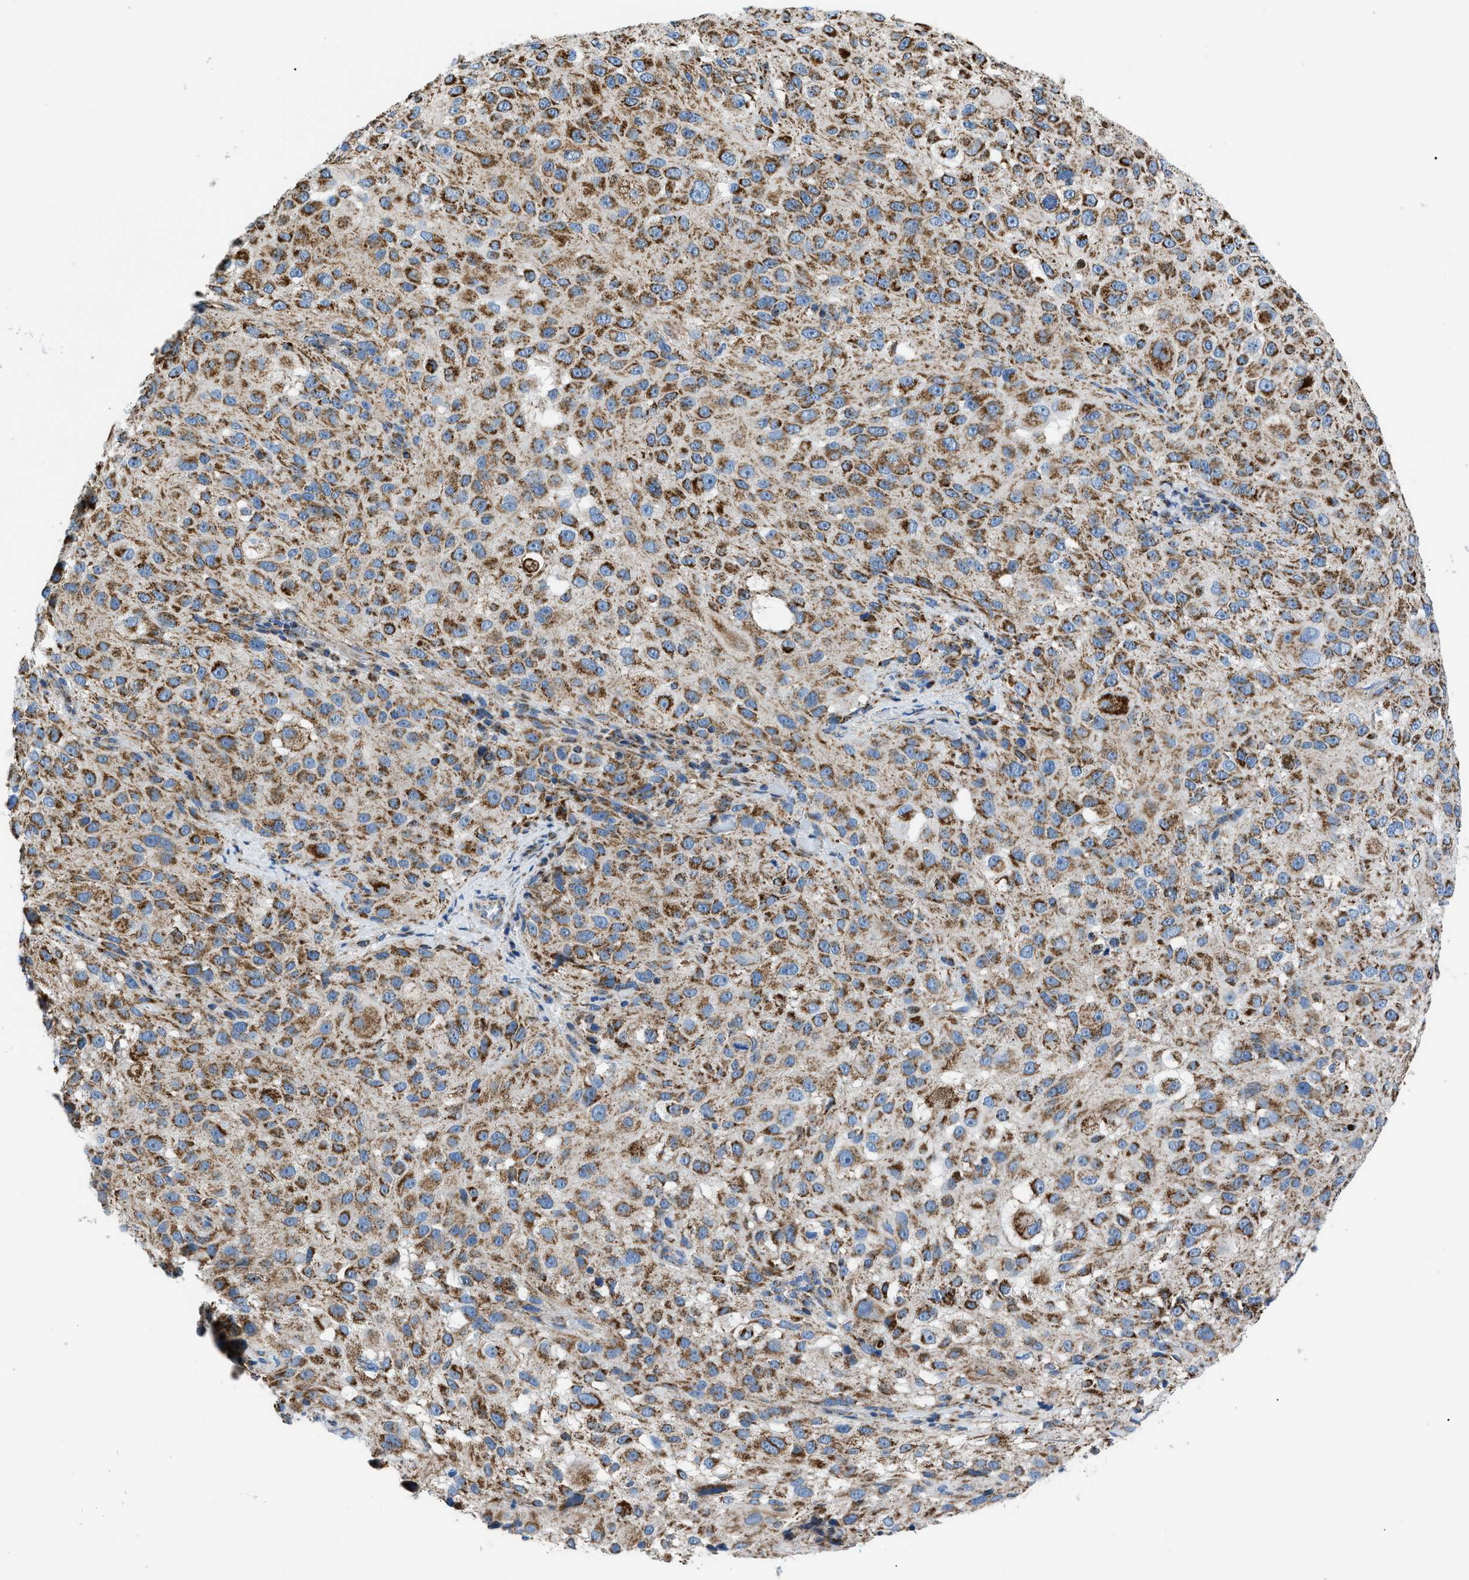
{"staining": {"intensity": "moderate", "quantity": ">75%", "location": "cytoplasmic/membranous"}, "tissue": "melanoma", "cell_type": "Tumor cells", "image_type": "cancer", "snomed": [{"axis": "morphology", "description": "Necrosis, NOS"}, {"axis": "morphology", "description": "Malignant melanoma, NOS"}, {"axis": "topography", "description": "Skin"}], "caption": "Immunohistochemical staining of malignant melanoma reveals medium levels of moderate cytoplasmic/membranous protein positivity in approximately >75% of tumor cells. The protein is stained brown, and the nuclei are stained in blue (DAB IHC with brightfield microscopy, high magnification).", "gene": "PHB2", "patient": {"sex": "female", "age": 87}}